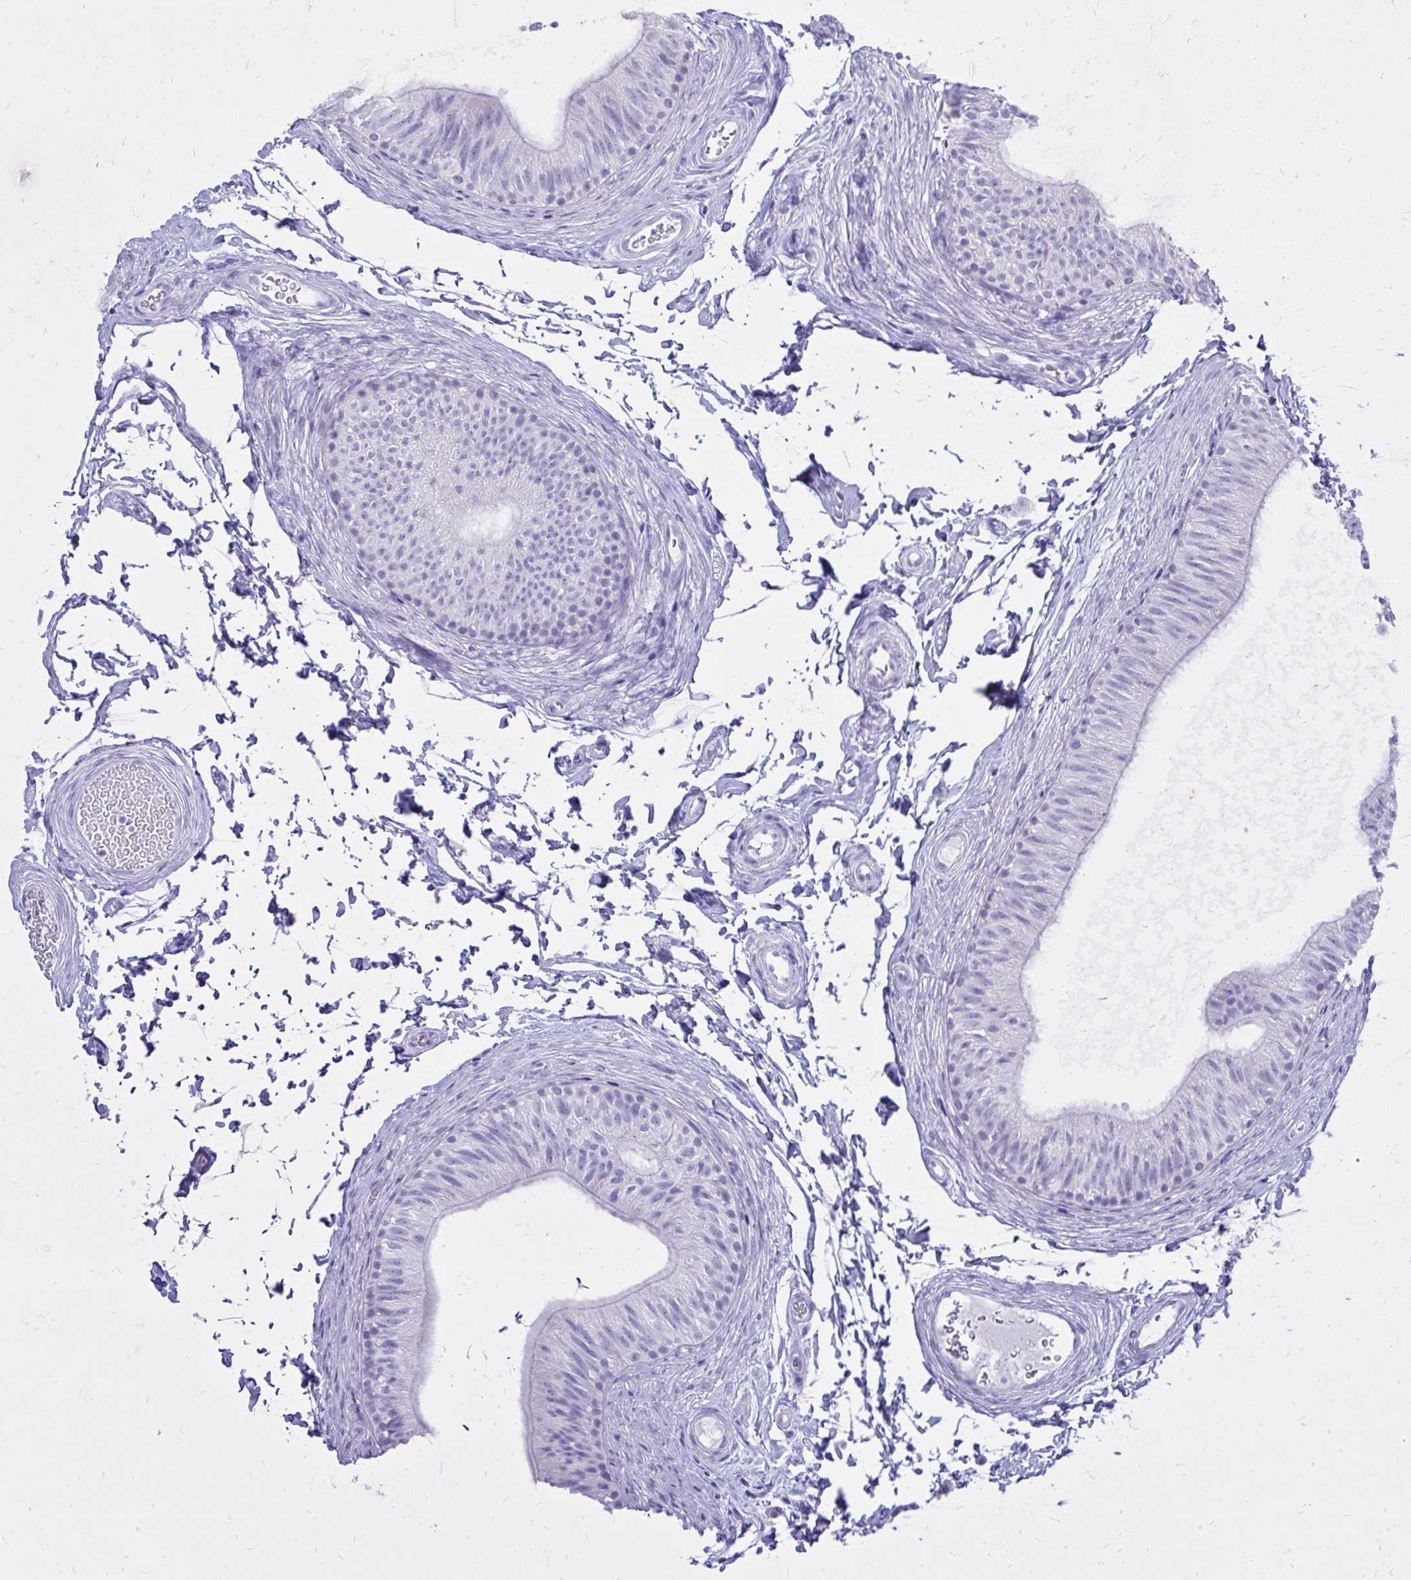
{"staining": {"intensity": "negative", "quantity": "none", "location": "none"}, "tissue": "epididymis", "cell_type": "Glandular cells", "image_type": "normal", "snomed": [{"axis": "morphology", "description": "Normal tissue, NOS"}, {"axis": "topography", "description": "Epididymis, spermatic cord, NOS"}, {"axis": "topography", "description": "Epididymis"}, {"axis": "topography", "description": "Peripheral nerve tissue"}], "caption": "Epididymis was stained to show a protein in brown. There is no significant staining in glandular cells. (Brightfield microscopy of DAB (3,3'-diaminobenzidine) immunohistochemistry at high magnification).", "gene": "BCL6B", "patient": {"sex": "male", "age": 29}}